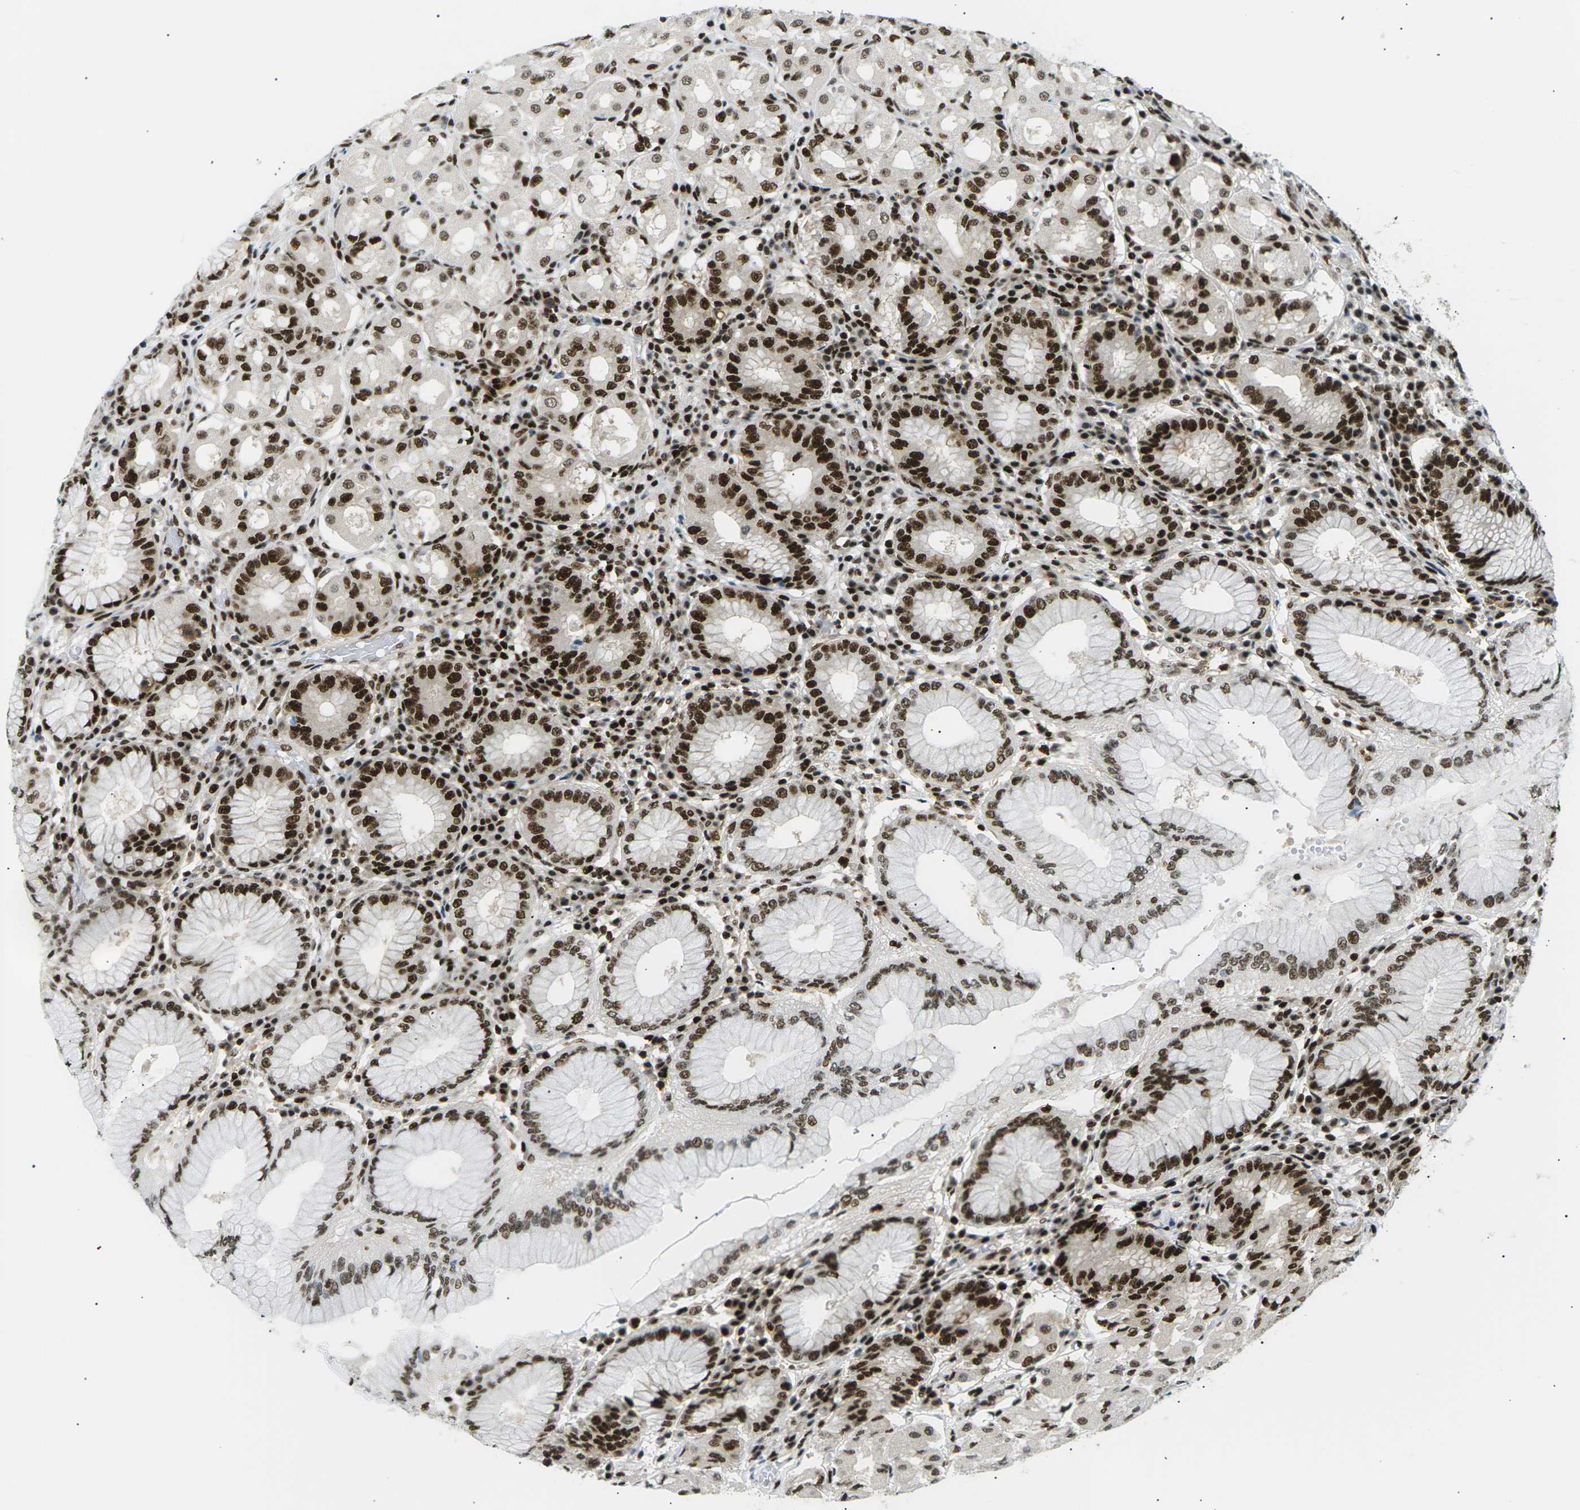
{"staining": {"intensity": "strong", "quantity": ">75%", "location": "nuclear"}, "tissue": "stomach", "cell_type": "Glandular cells", "image_type": "normal", "snomed": [{"axis": "morphology", "description": "Normal tissue, NOS"}, {"axis": "topography", "description": "Stomach"}, {"axis": "topography", "description": "Stomach, lower"}], "caption": "Immunohistochemical staining of benign human stomach displays >75% levels of strong nuclear protein expression in about >75% of glandular cells.", "gene": "RPA2", "patient": {"sex": "female", "age": 56}}